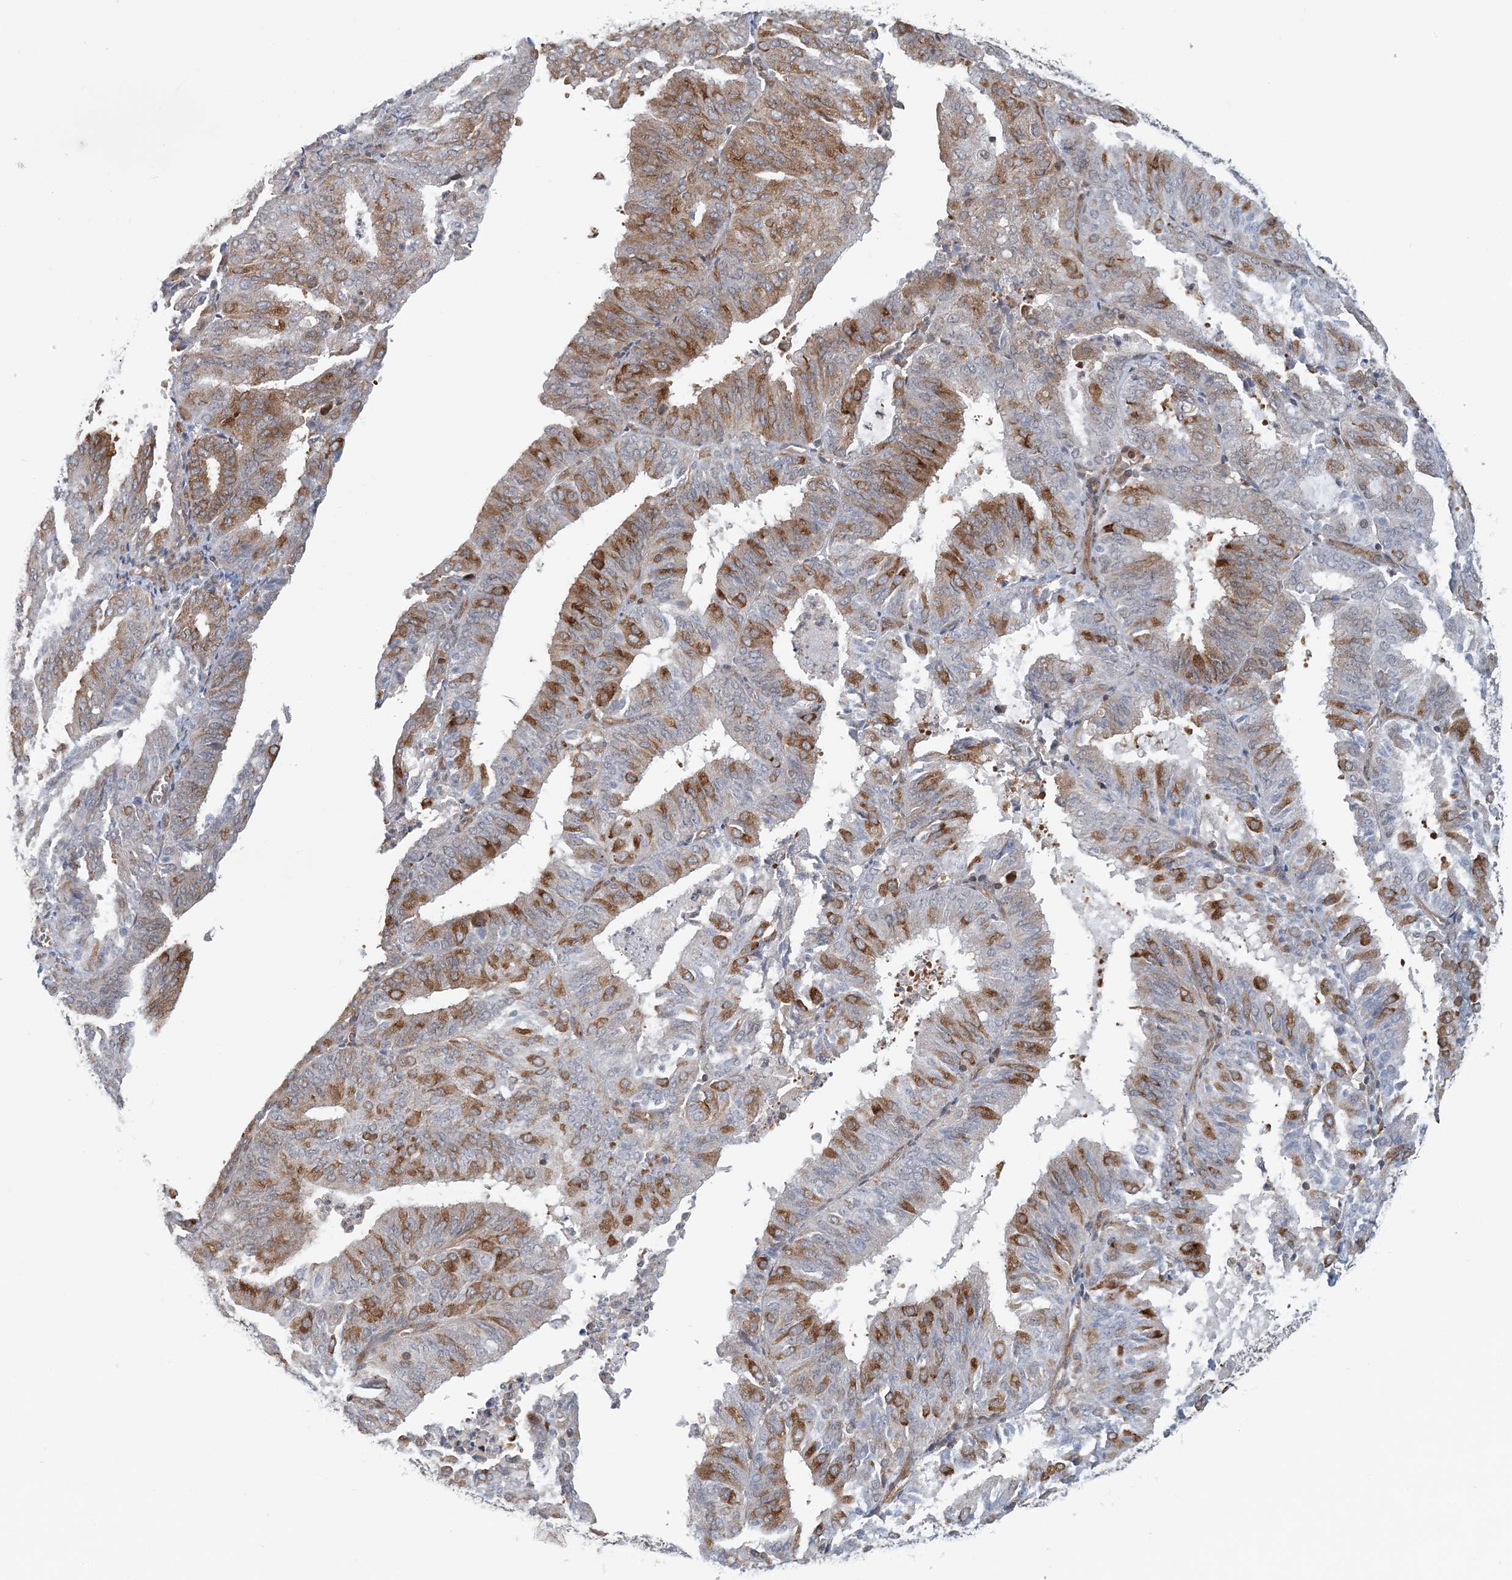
{"staining": {"intensity": "strong", "quantity": "25%-75%", "location": "cytoplasmic/membranous"}, "tissue": "endometrial cancer", "cell_type": "Tumor cells", "image_type": "cancer", "snomed": [{"axis": "morphology", "description": "Adenocarcinoma, NOS"}, {"axis": "topography", "description": "Uterus"}], "caption": "Human endometrial cancer stained with a protein marker reveals strong staining in tumor cells.", "gene": "ATP13A2", "patient": {"sex": "female", "age": 60}}